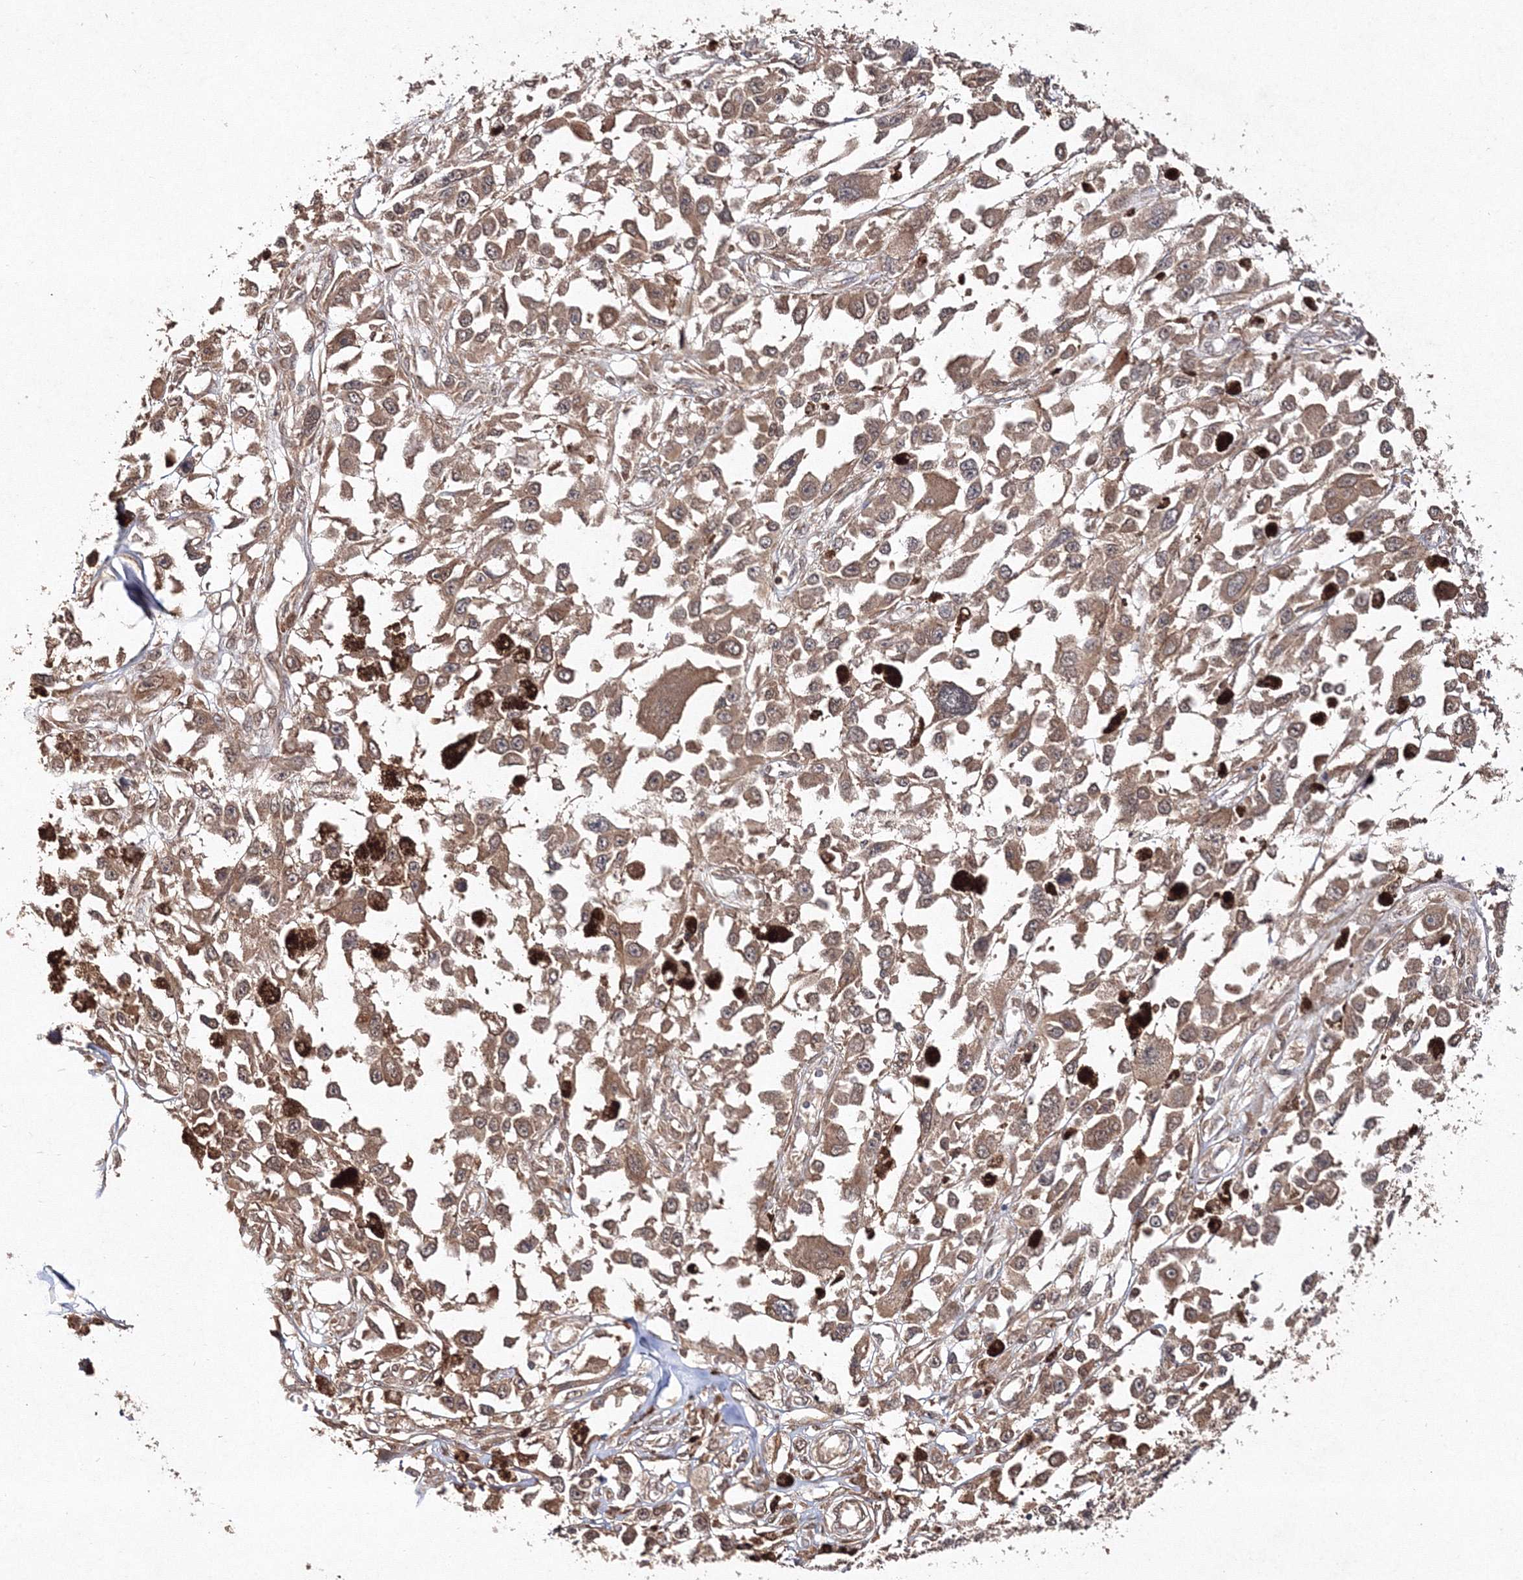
{"staining": {"intensity": "moderate", "quantity": ">75%", "location": "cytoplasmic/membranous"}, "tissue": "melanoma", "cell_type": "Tumor cells", "image_type": "cancer", "snomed": [{"axis": "morphology", "description": "Malignant melanoma, Metastatic site"}, {"axis": "topography", "description": "Lymph node"}], "caption": "Human malignant melanoma (metastatic site) stained for a protein (brown) shows moderate cytoplasmic/membranous positive positivity in approximately >75% of tumor cells.", "gene": "S100A11", "patient": {"sex": "male", "age": 59}}